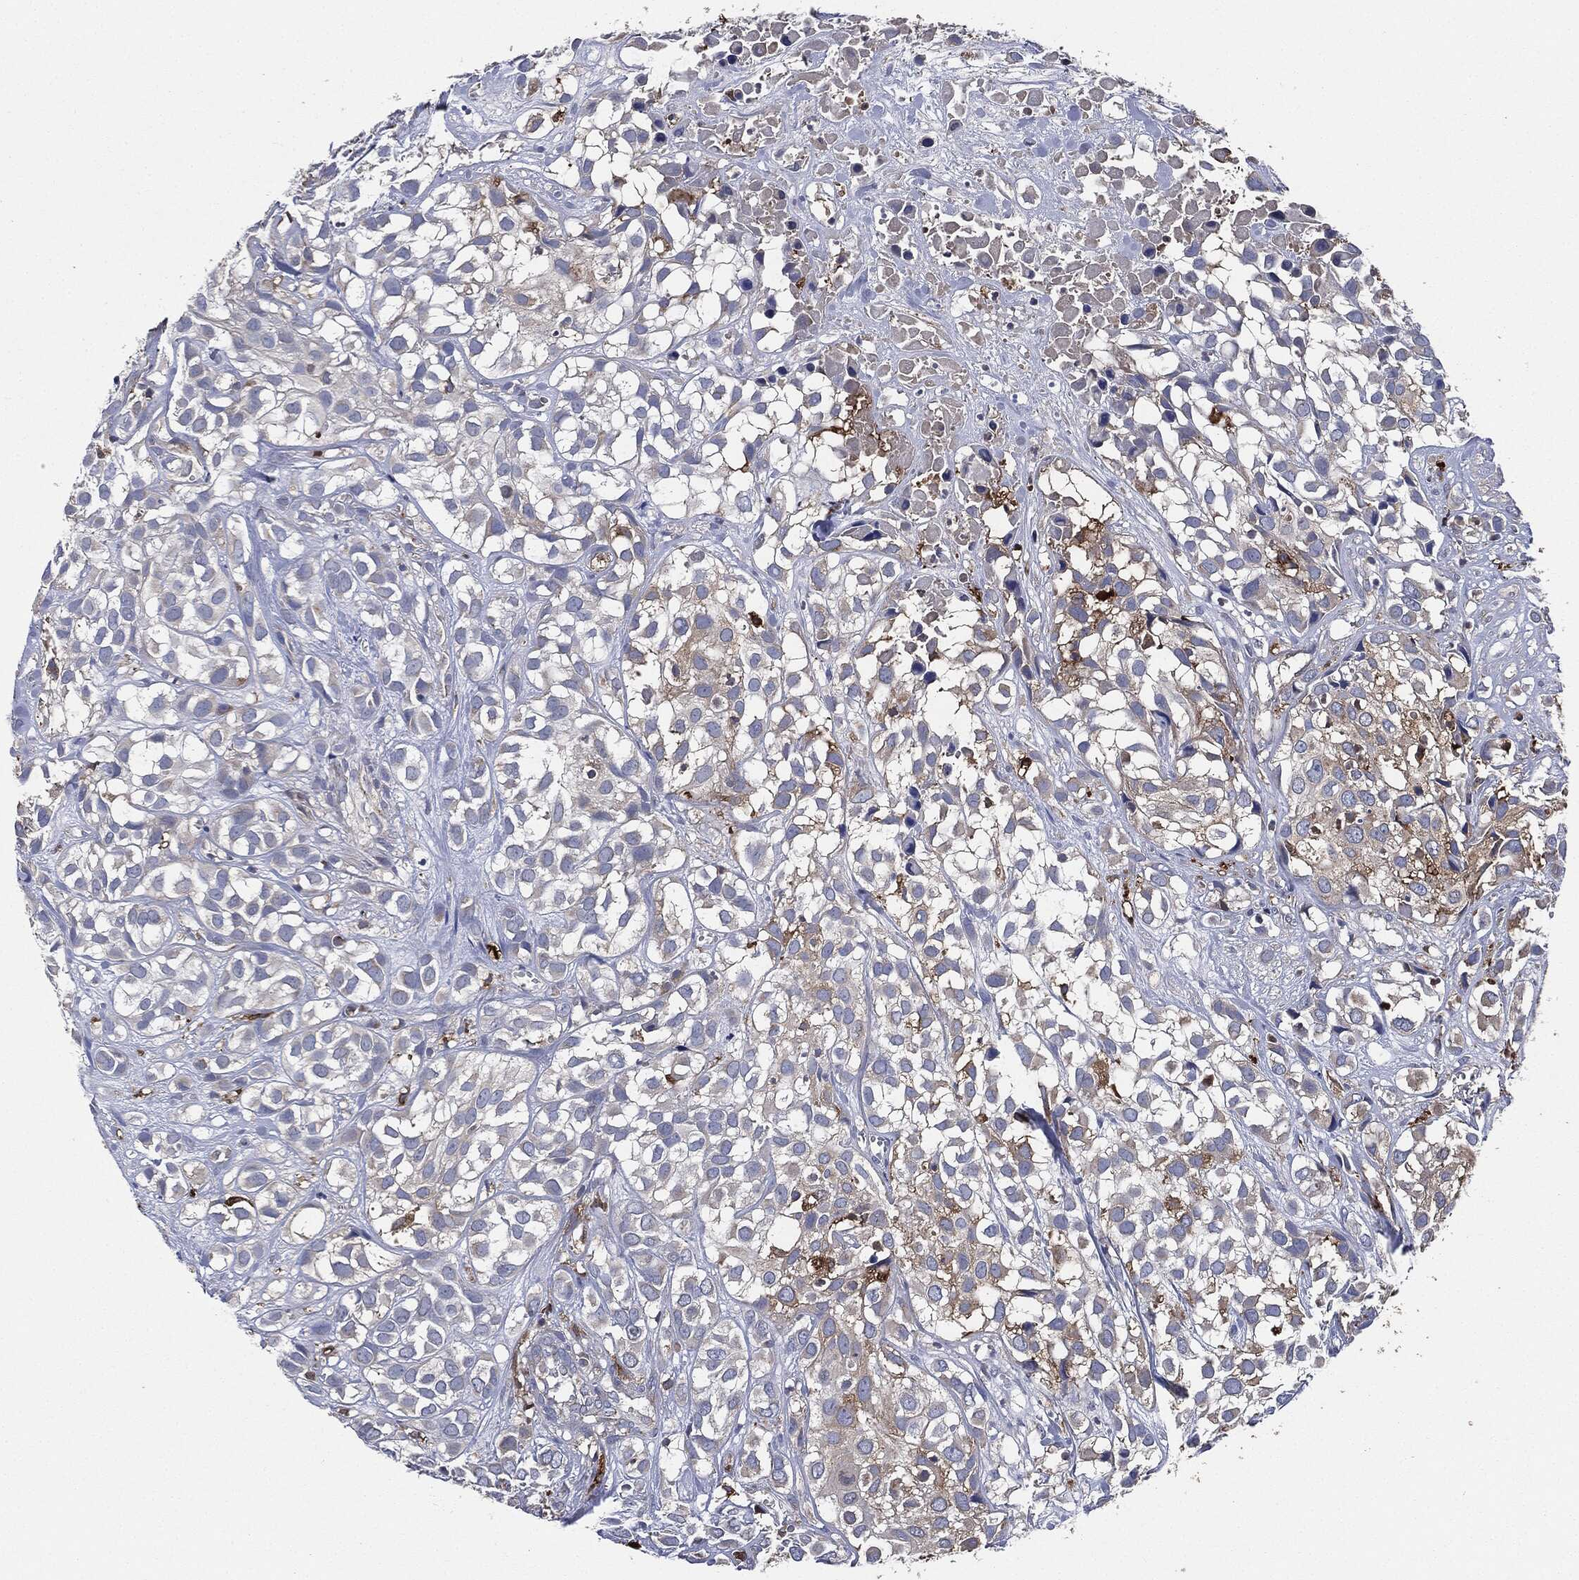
{"staining": {"intensity": "weak", "quantity": "<25%", "location": "cytoplasmic/membranous"}, "tissue": "urothelial cancer", "cell_type": "Tumor cells", "image_type": "cancer", "snomed": [{"axis": "morphology", "description": "Urothelial carcinoma, High grade"}, {"axis": "topography", "description": "Urinary bladder"}], "caption": "Tumor cells are negative for protein expression in human urothelial carcinoma (high-grade). (DAB (3,3'-diaminobenzidine) IHC, high magnification).", "gene": "TMEM11", "patient": {"sex": "male", "age": 56}}